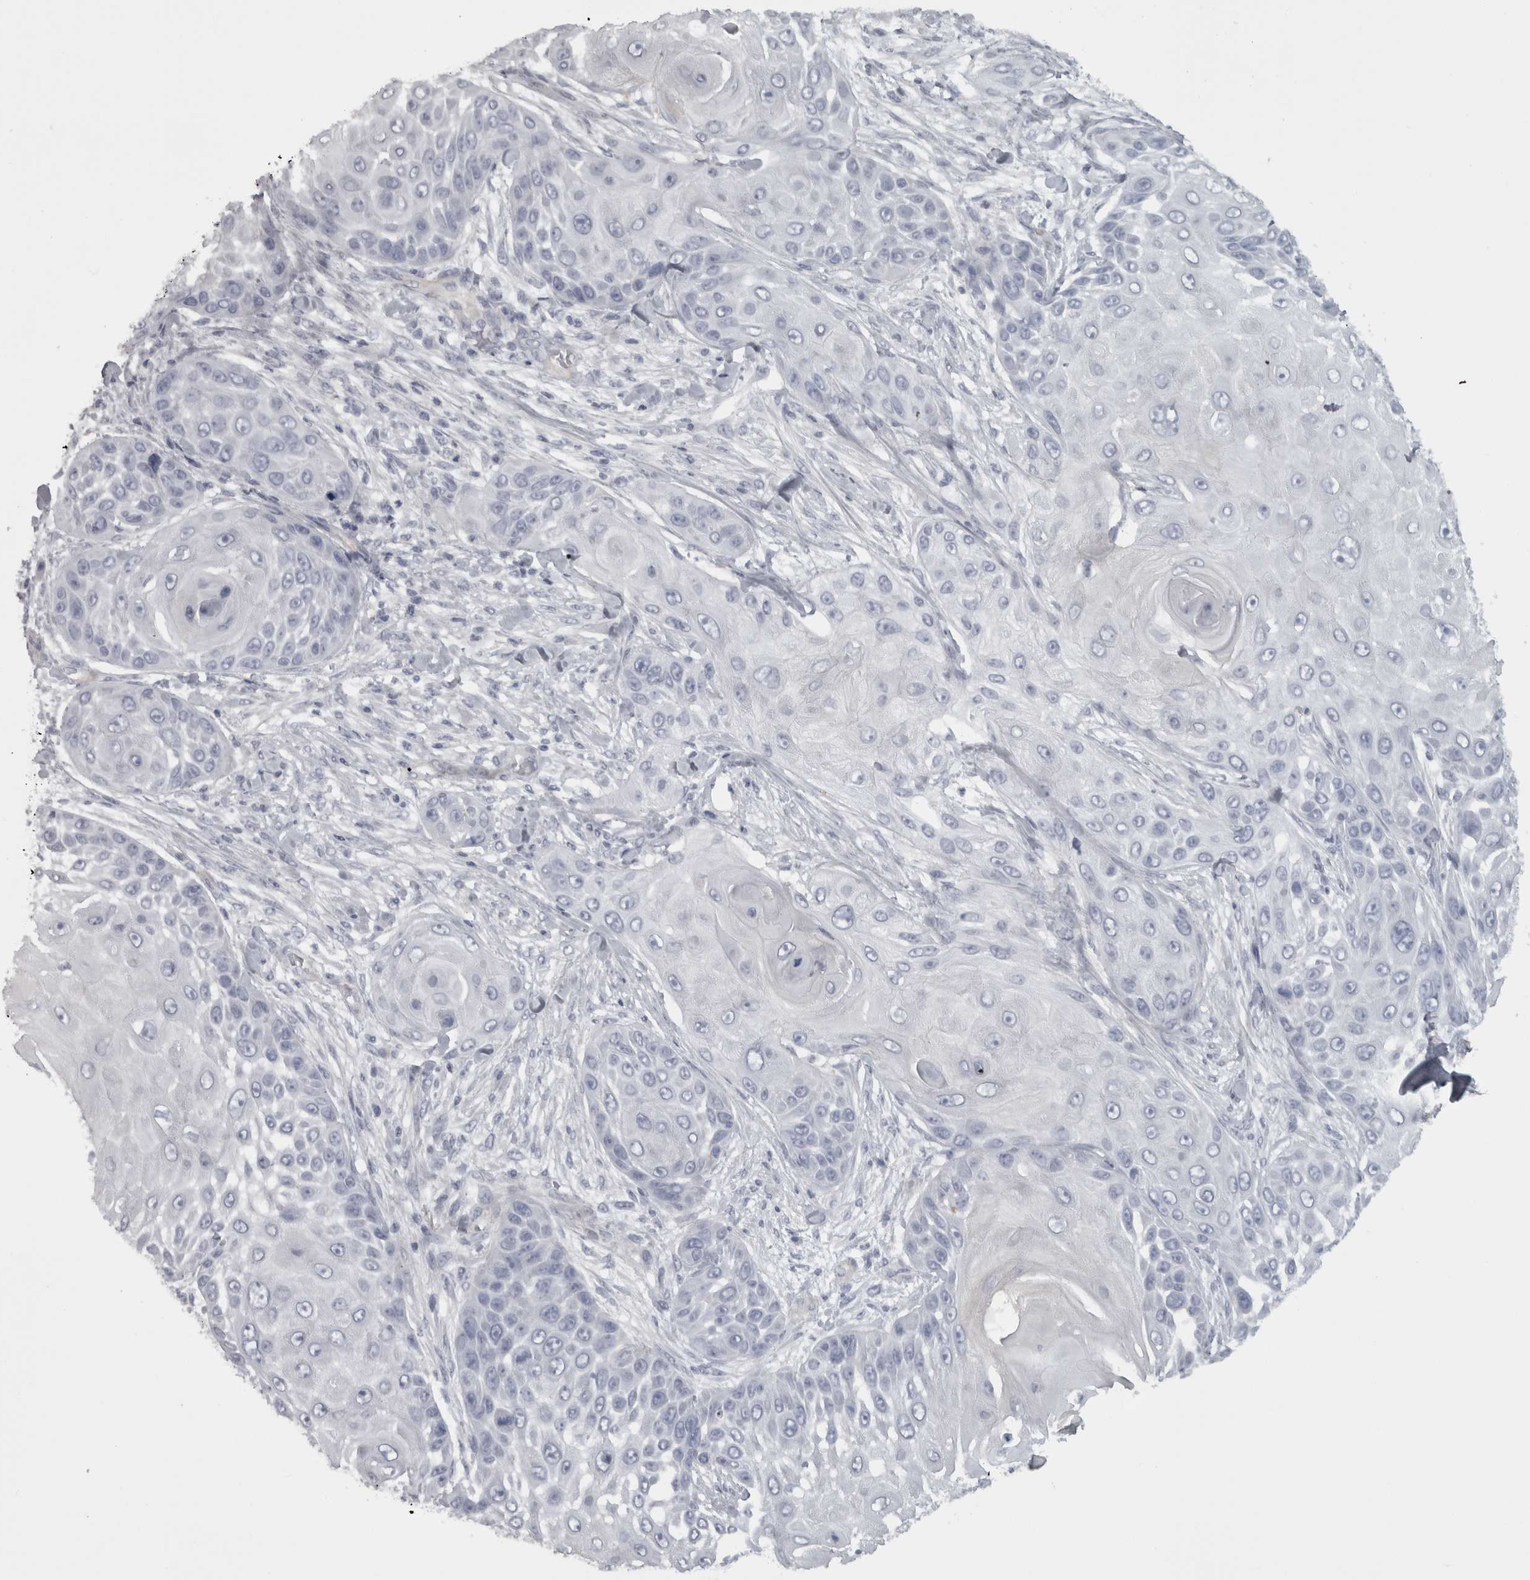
{"staining": {"intensity": "negative", "quantity": "none", "location": "none"}, "tissue": "skin cancer", "cell_type": "Tumor cells", "image_type": "cancer", "snomed": [{"axis": "morphology", "description": "Squamous cell carcinoma, NOS"}, {"axis": "topography", "description": "Skin"}], "caption": "Photomicrograph shows no significant protein expression in tumor cells of skin squamous cell carcinoma.", "gene": "PPP1R12B", "patient": {"sex": "female", "age": 44}}